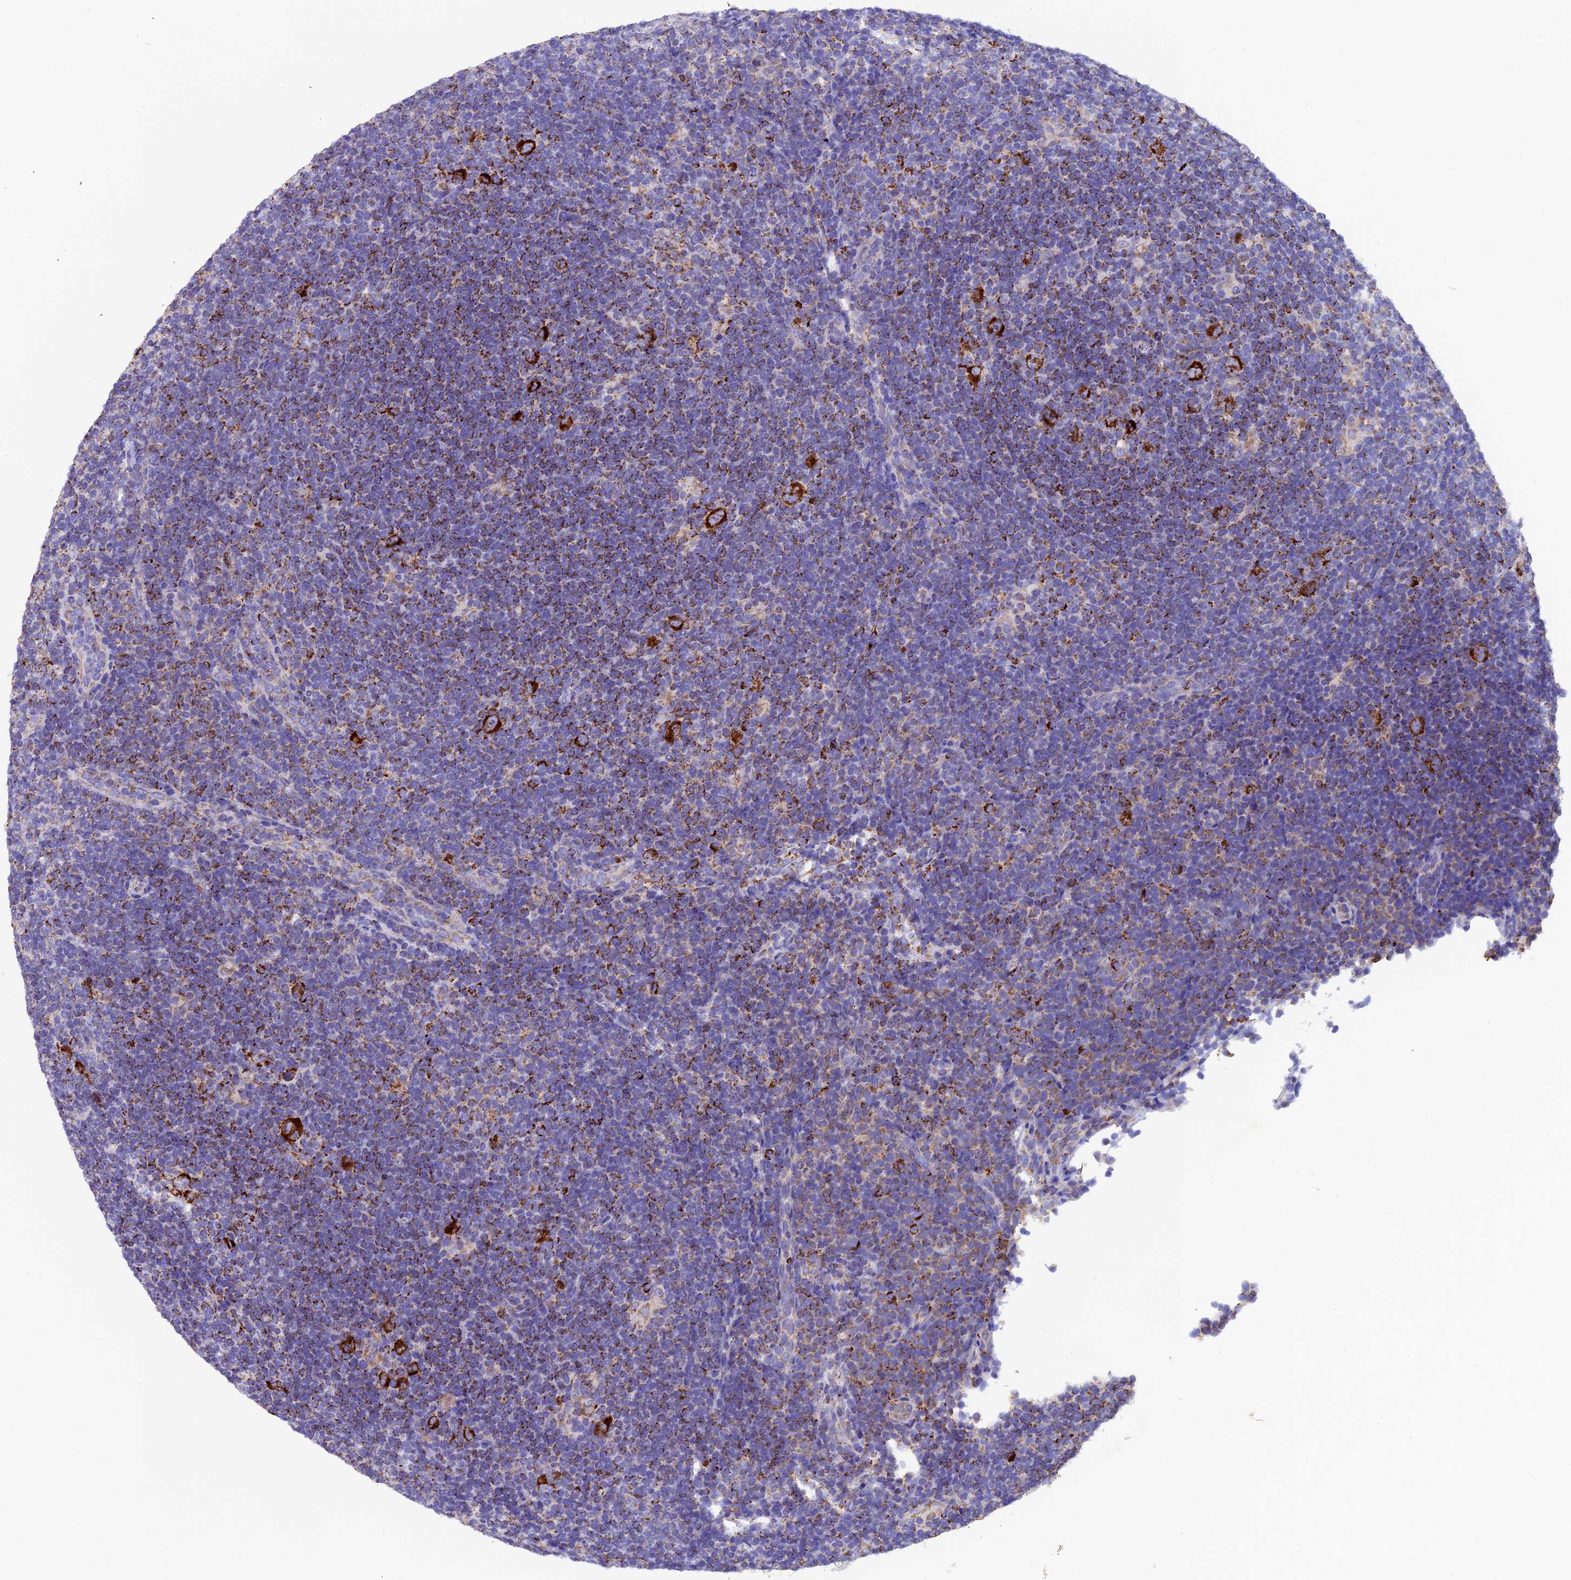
{"staining": {"intensity": "strong", "quantity": ">75%", "location": "cytoplasmic/membranous"}, "tissue": "lymphoma", "cell_type": "Tumor cells", "image_type": "cancer", "snomed": [{"axis": "morphology", "description": "Hodgkin's disease, NOS"}, {"axis": "topography", "description": "Lymph node"}], "caption": "The immunohistochemical stain labels strong cytoplasmic/membranous positivity in tumor cells of Hodgkin's disease tissue.", "gene": "SLC8B1", "patient": {"sex": "female", "age": 57}}